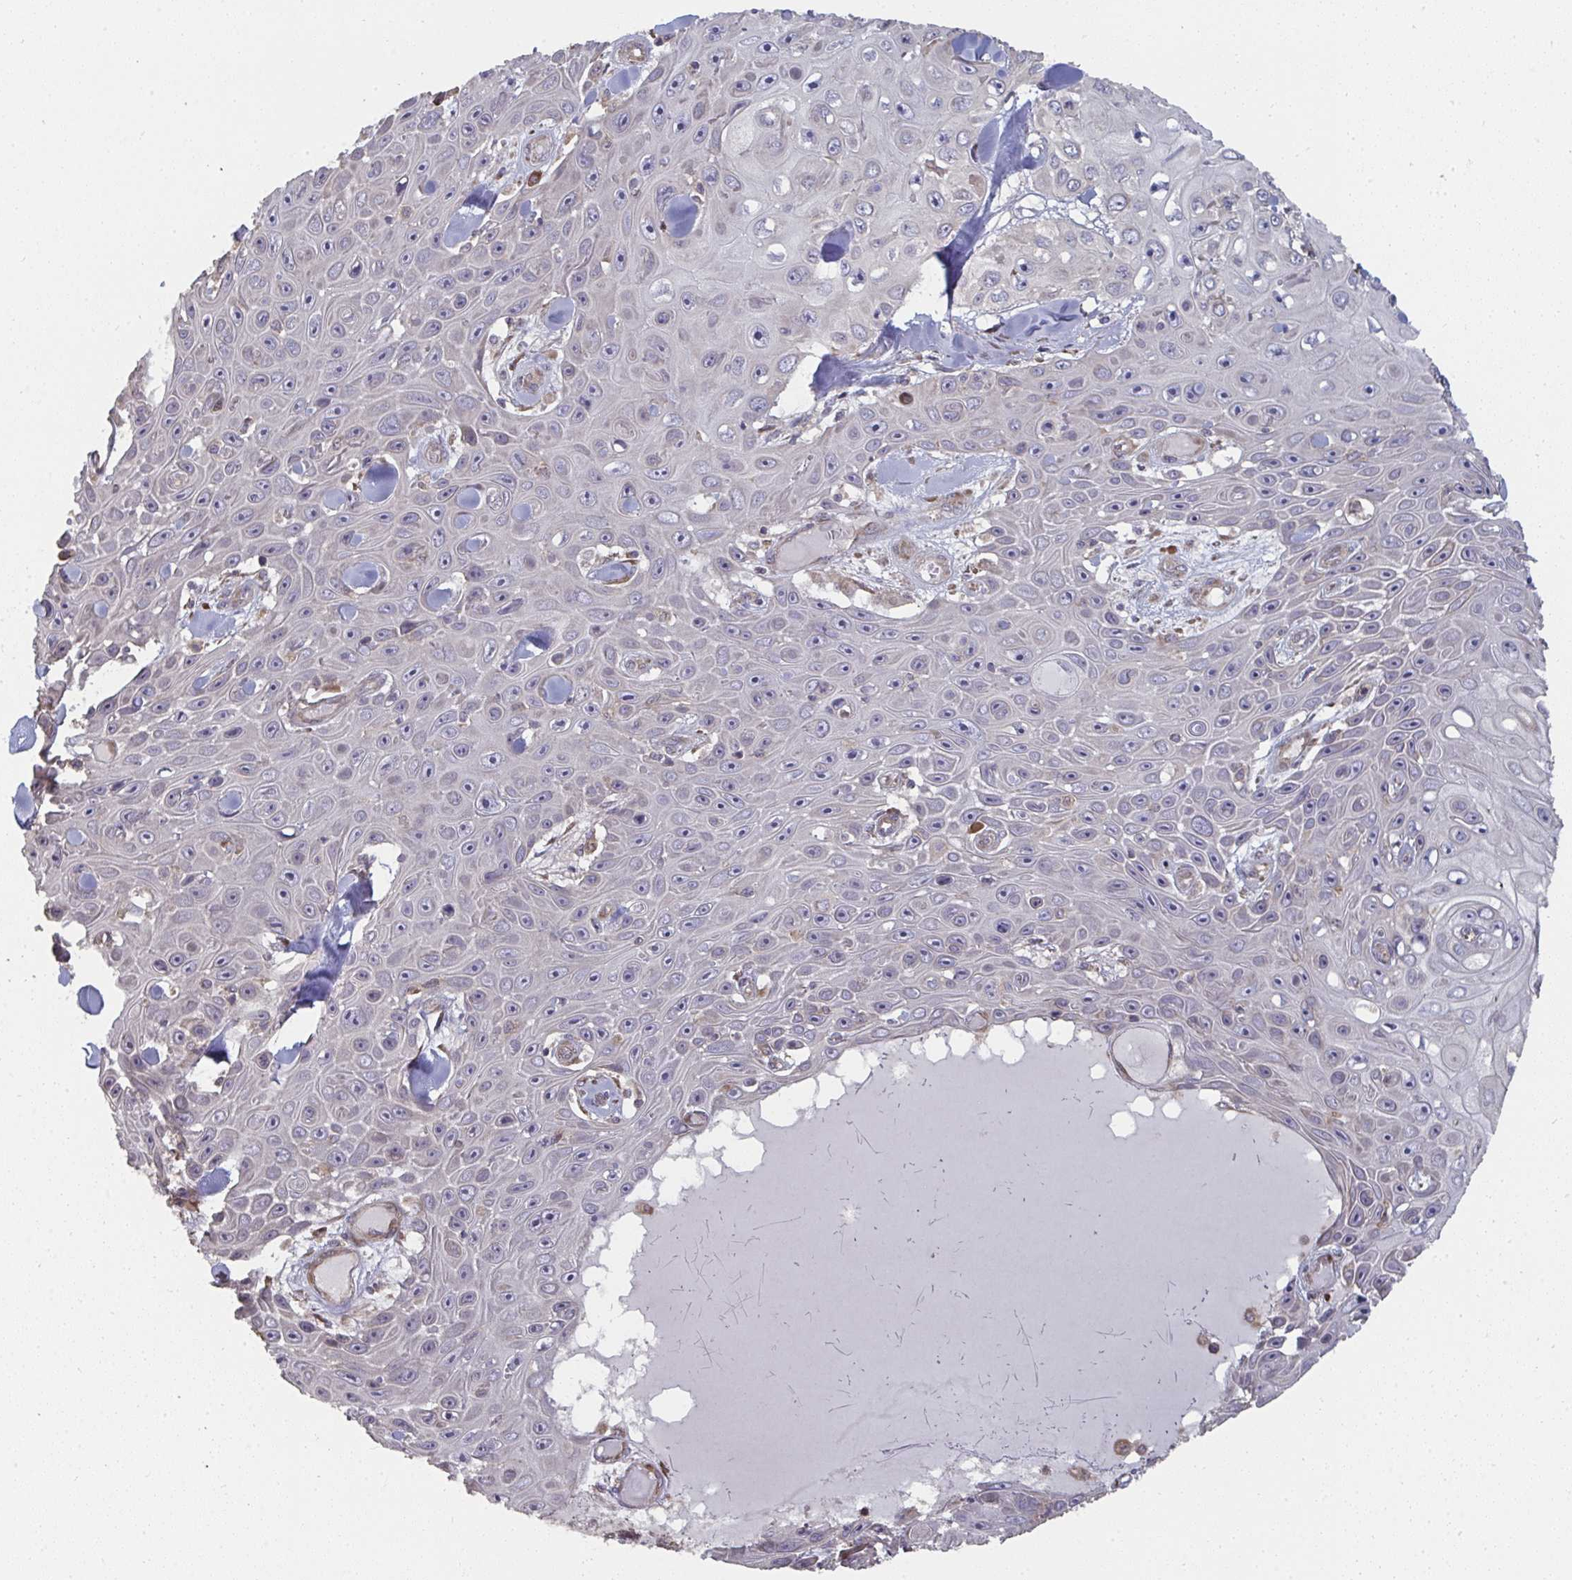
{"staining": {"intensity": "negative", "quantity": "none", "location": "none"}, "tissue": "skin cancer", "cell_type": "Tumor cells", "image_type": "cancer", "snomed": [{"axis": "morphology", "description": "Squamous cell carcinoma, NOS"}, {"axis": "topography", "description": "Skin"}], "caption": "DAB immunohistochemical staining of human squamous cell carcinoma (skin) demonstrates no significant positivity in tumor cells. (IHC, brightfield microscopy, high magnification).", "gene": "ZFYVE28", "patient": {"sex": "male", "age": 82}}